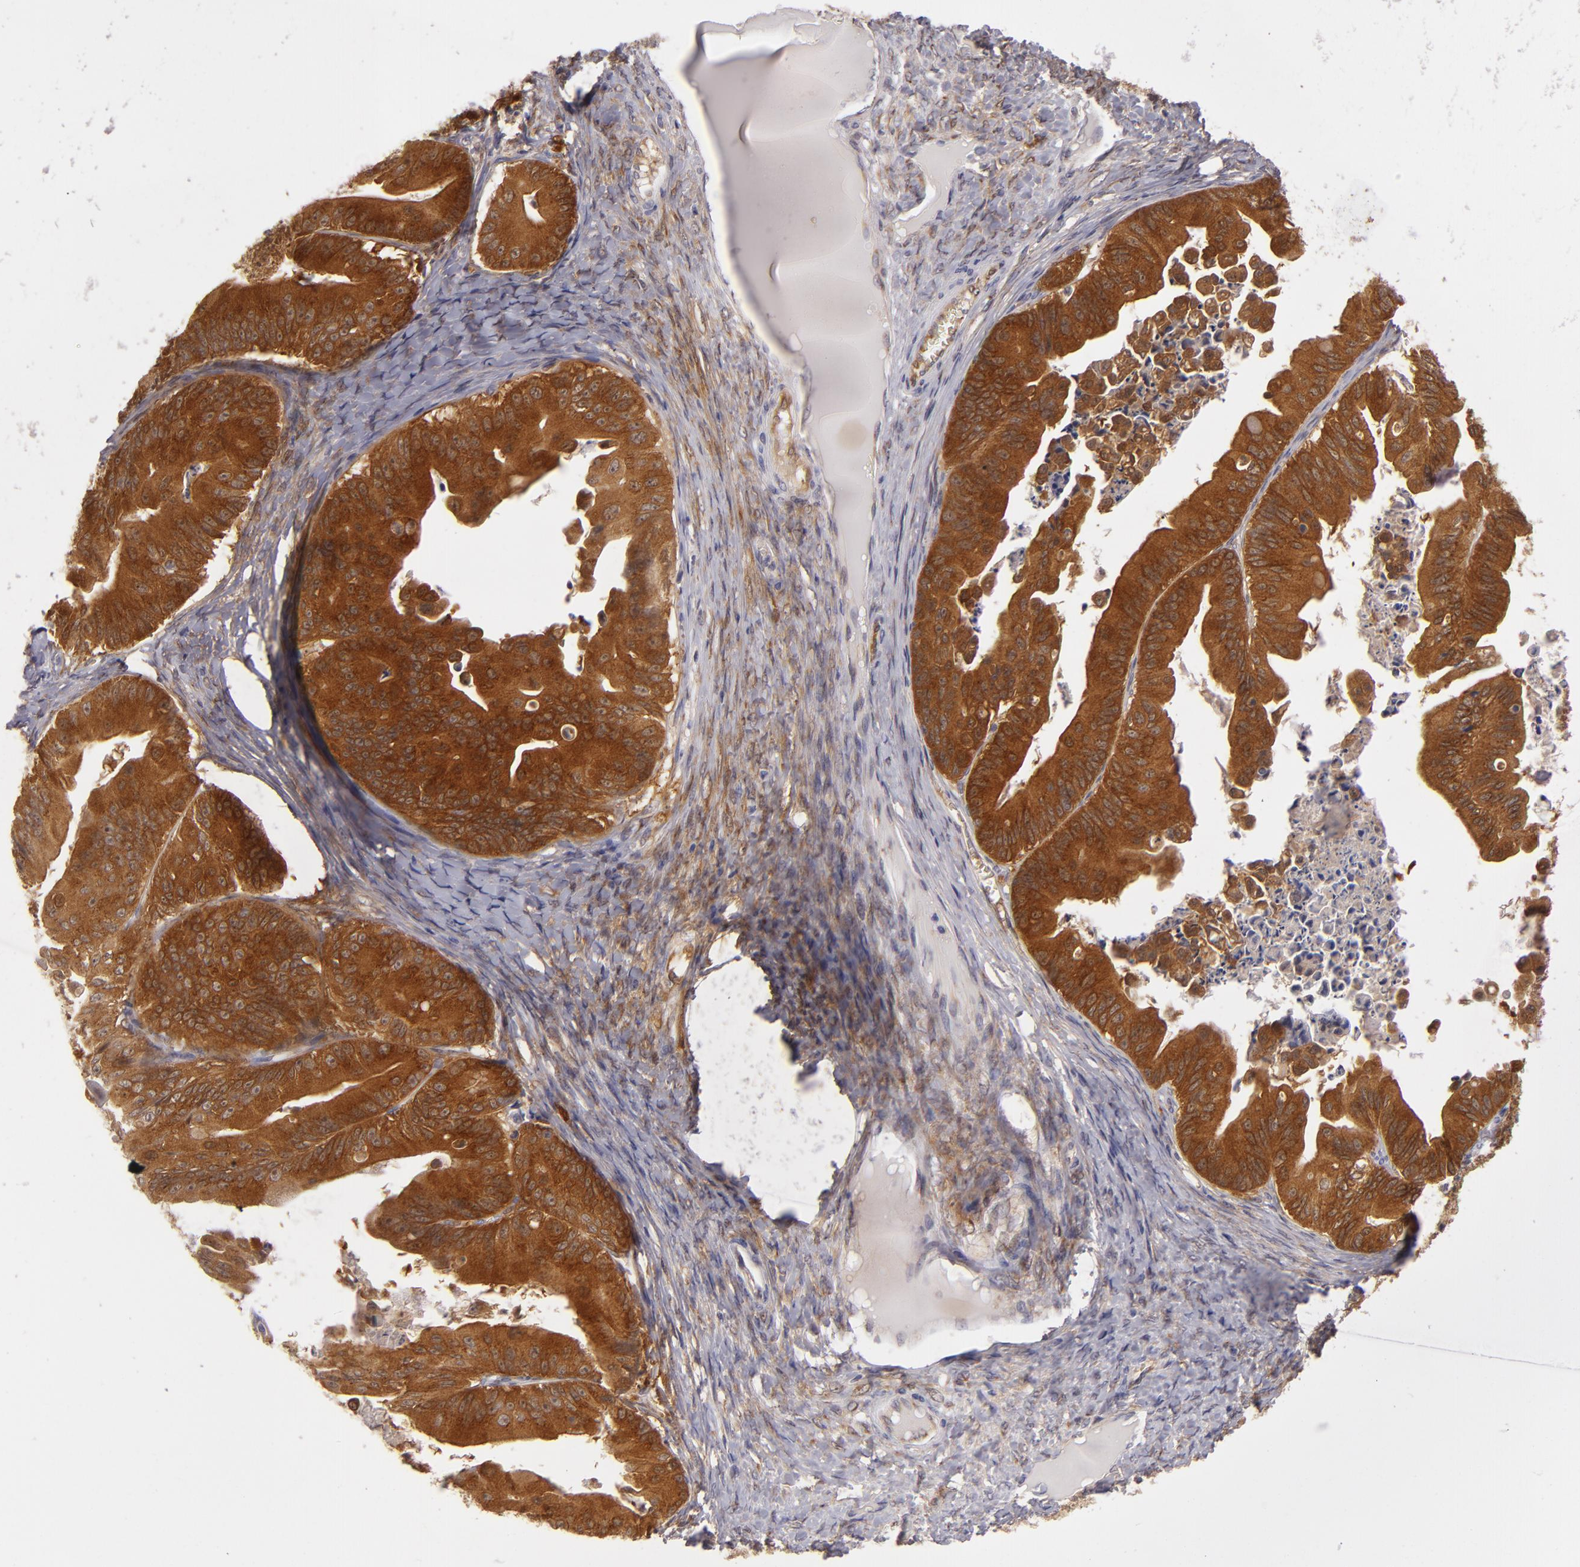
{"staining": {"intensity": "strong", "quantity": ">75%", "location": "cytoplasmic/membranous"}, "tissue": "ovarian cancer", "cell_type": "Tumor cells", "image_type": "cancer", "snomed": [{"axis": "morphology", "description": "Cystadenocarcinoma, mucinous, NOS"}, {"axis": "topography", "description": "Ovary"}], "caption": "High-power microscopy captured an immunohistochemistry photomicrograph of mucinous cystadenocarcinoma (ovarian), revealing strong cytoplasmic/membranous staining in approximately >75% of tumor cells.", "gene": "SH2D4A", "patient": {"sex": "female", "age": 37}}